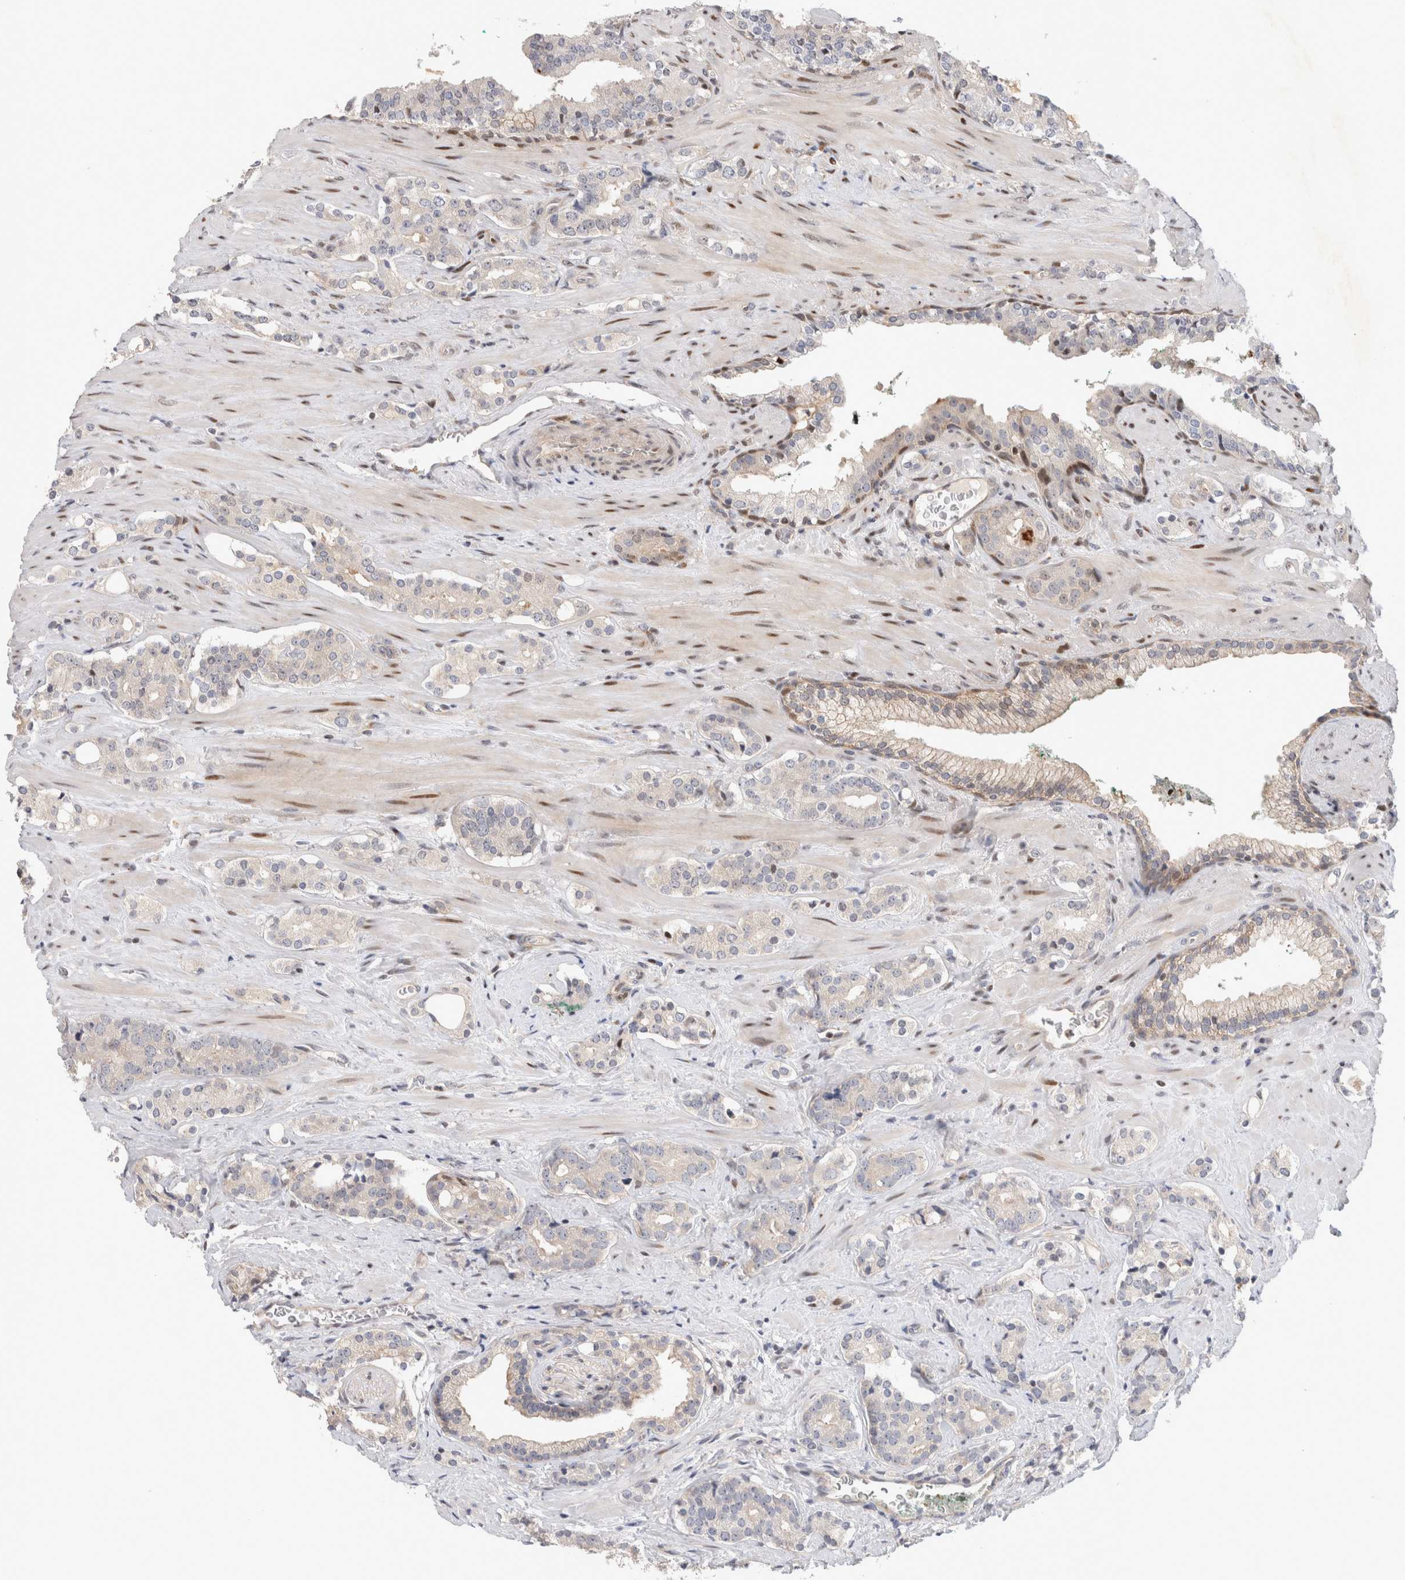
{"staining": {"intensity": "weak", "quantity": "<25%", "location": "cytoplasmic/membranous"}, "tissue": "prostate cancer", "cell_type": "Tumor cells", "image_type": "cancer", "snomed": [{"axis": "morphology", "description": "Adenocarcinoma, High grade"}, {"axis": "topography", "description": "Prostate"}], "caption": "Tumor cells show no significant protein staining in prostate high-grade adenocarcinoma.", "gene": "TCF4", "patient": {"sex": "male", "age": 71}}